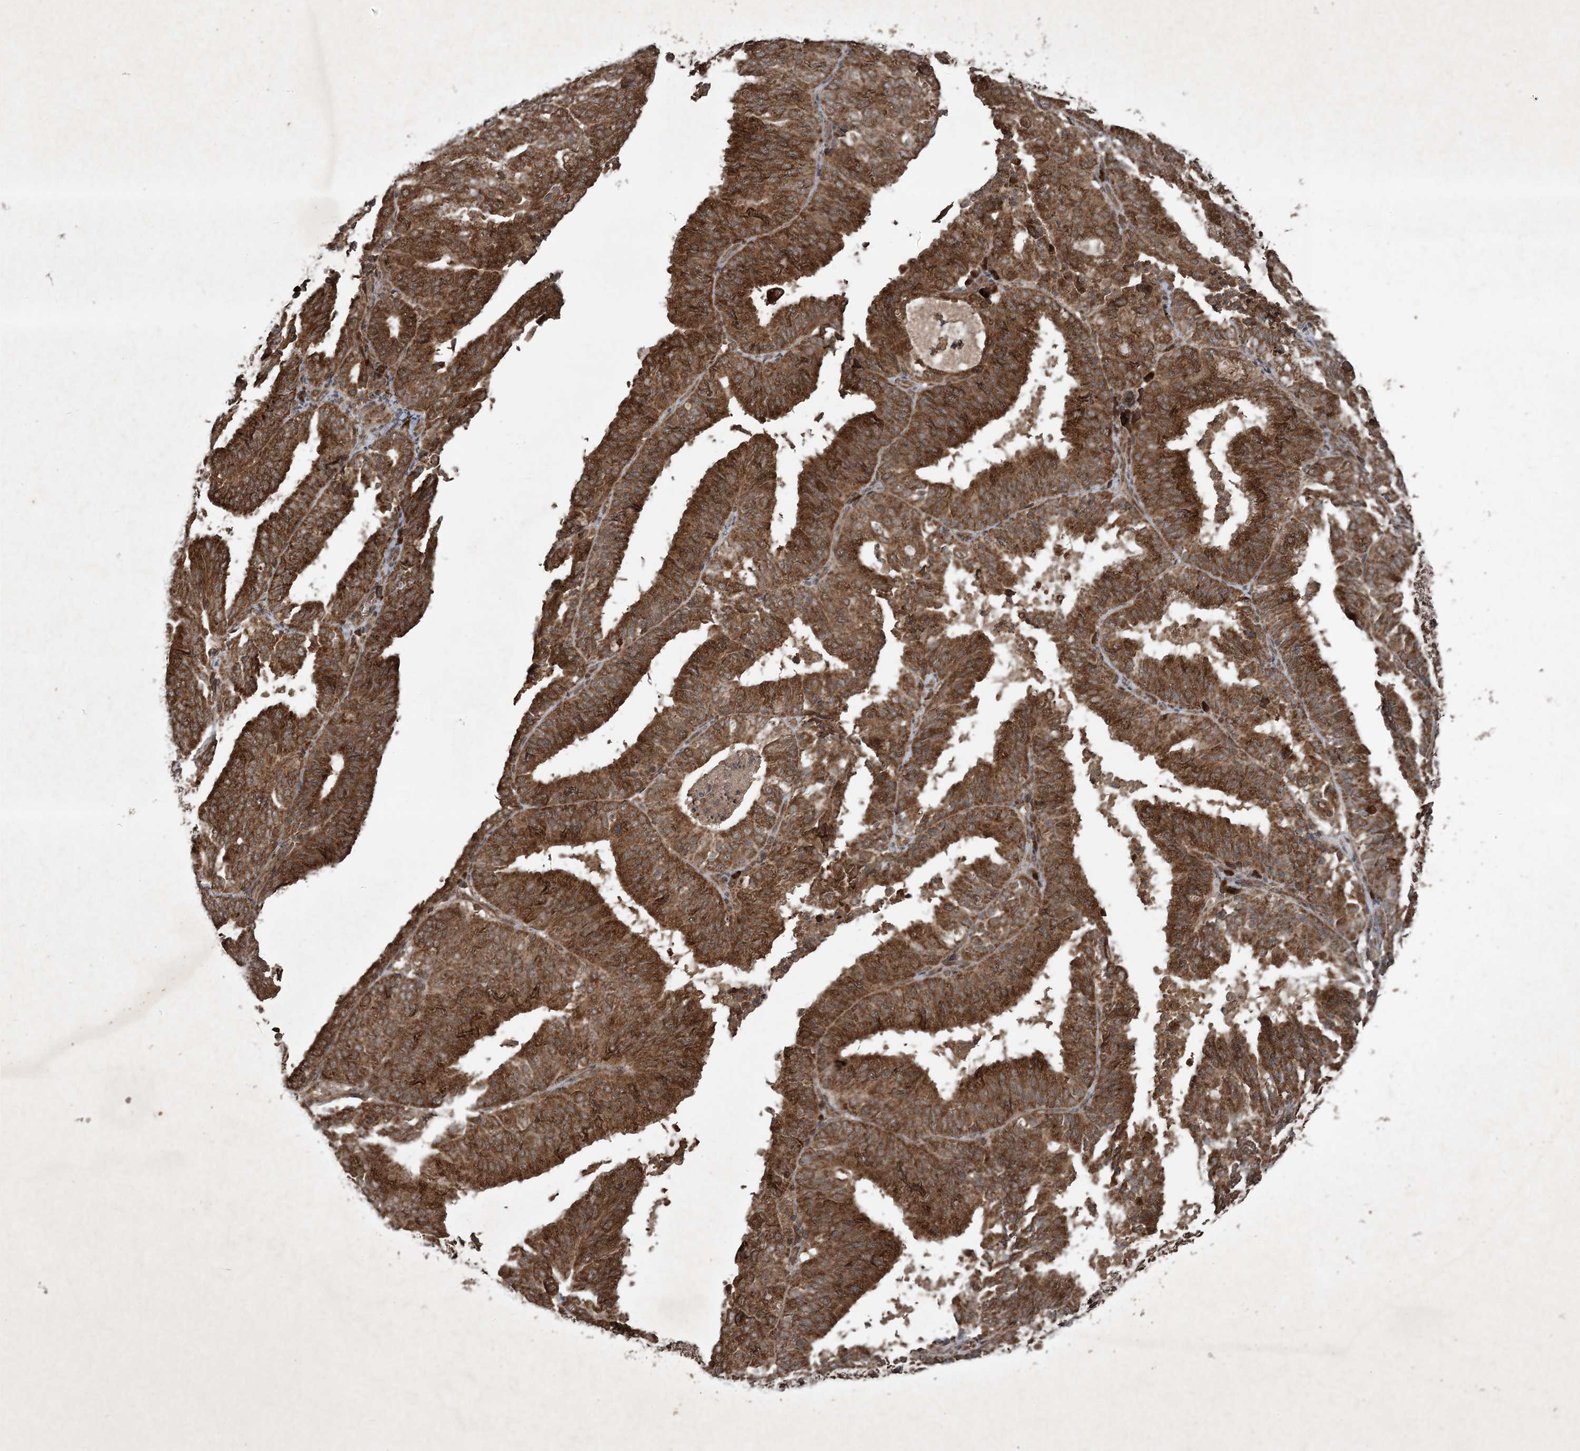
{"staining": {"intensity": "strong", "quantity": ">75%", "location": "cytoplasmic/membranous"}, "tissue": "endometrial cancer", "cell_type": "Tumor cells", "image_type": "cancer", "snomed": [{"axis": "morphology", "description": "Adenocarcinoma, NOS"}, {"axis": "topography", "description": "Uterus"}], "caption": "IHC micrograph of human adenocarcinoma (endometrial) stained for a protein (brown), which reveals high levels of strong cytoplasmic/membranous positivity in about >75% of tumor cells.", "gene": "GNG5", "patient": {"sex": "female", "age": 60}}